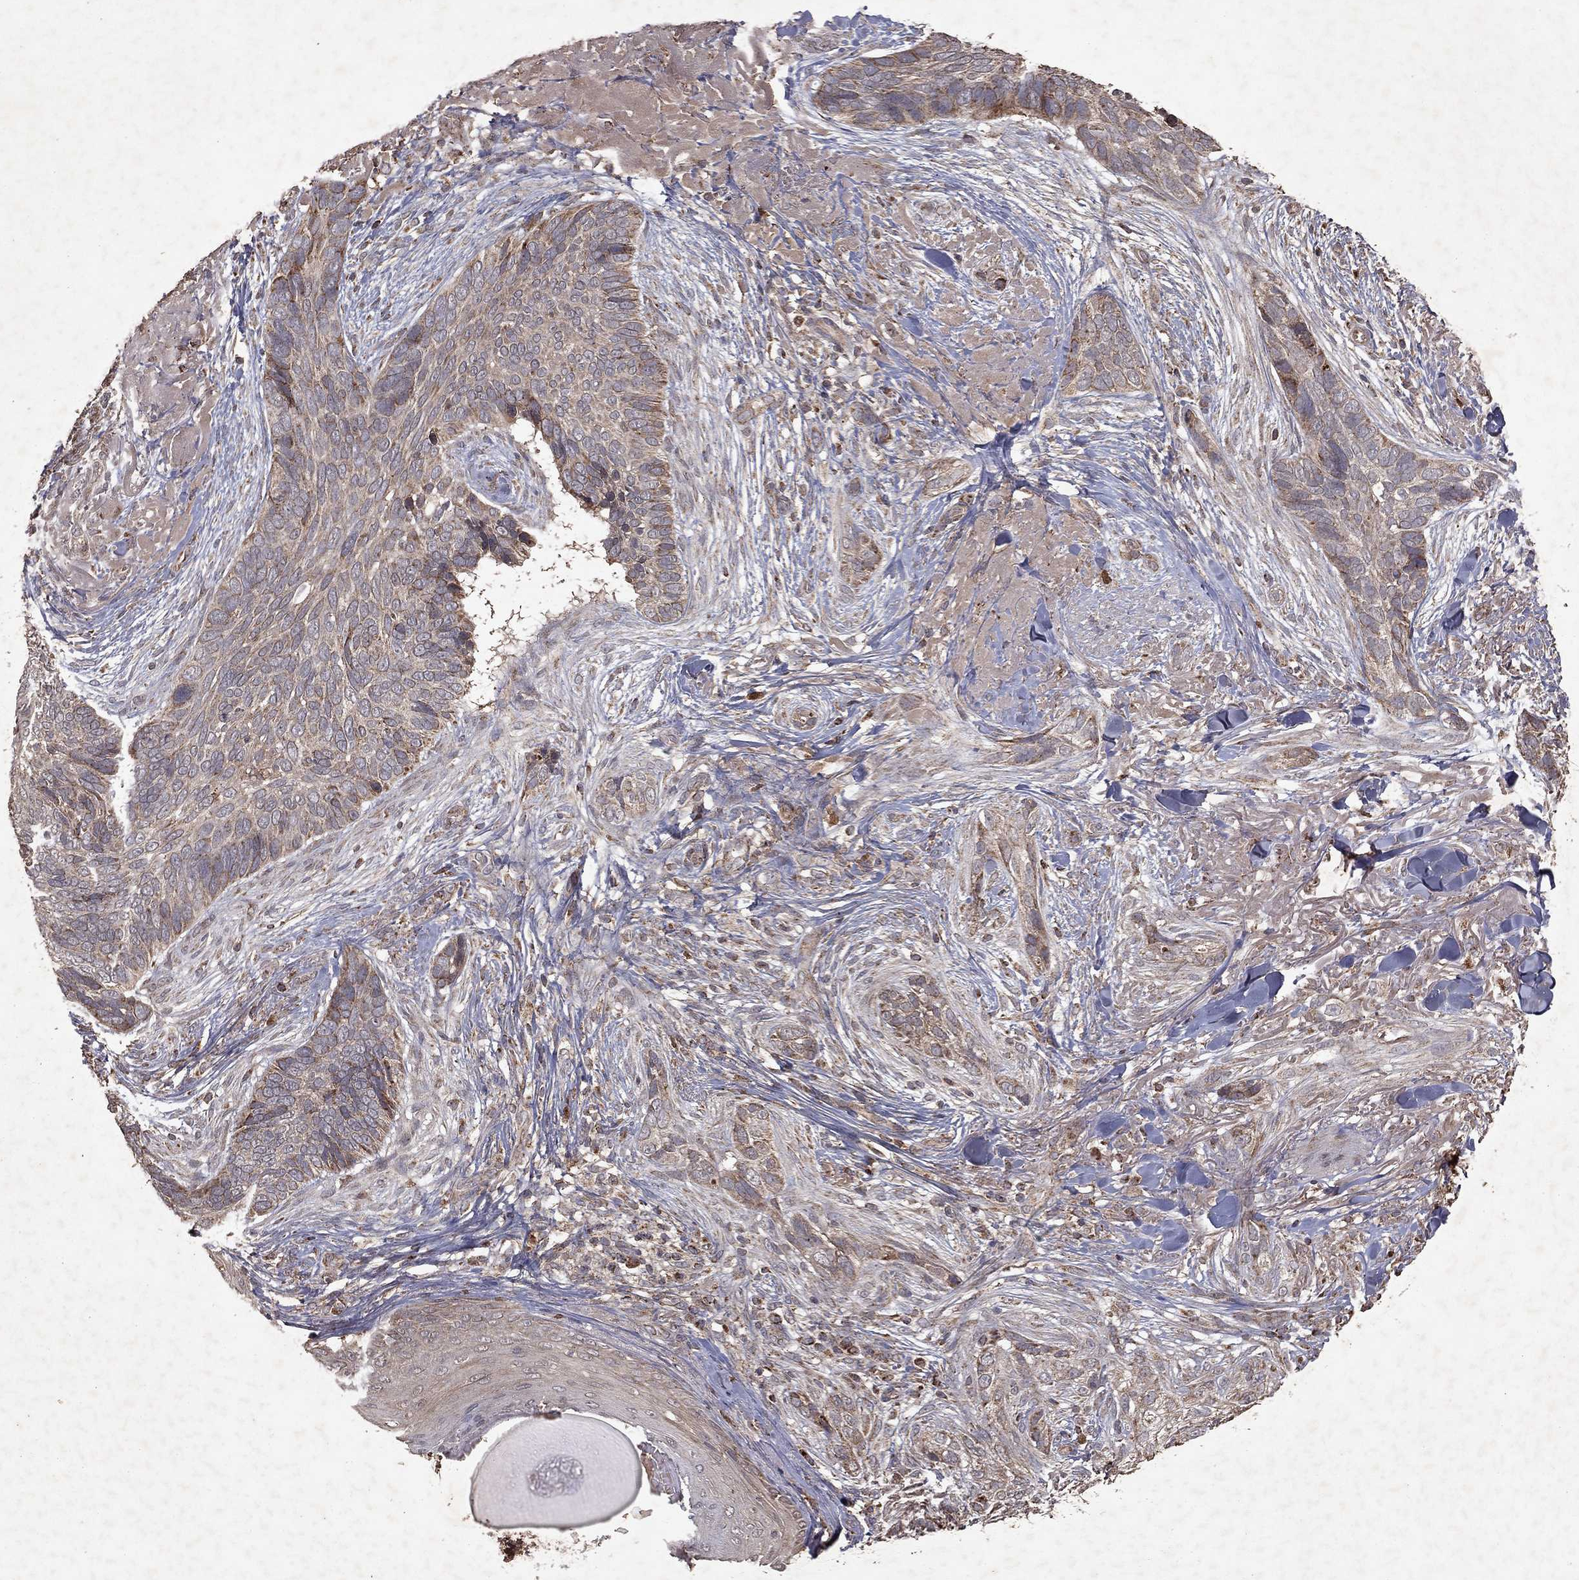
{"staining": {"intensity": "negative", "quantity": "none", "location": "none"}, "tissue": "skin cancer", "cell_type": "Tumor cells", "image_type": "cancer", "snomed": [{"axis": "morphology", "description": "Basal cell carcinoma"}, {"axis": "topography", "description": "Skin"}], "caption": "Tumor cells show no significant expression in basal cell carcinoma (skin).", "gene": "PYROXD2", "patient": {"sex": "male", "age": 91}}